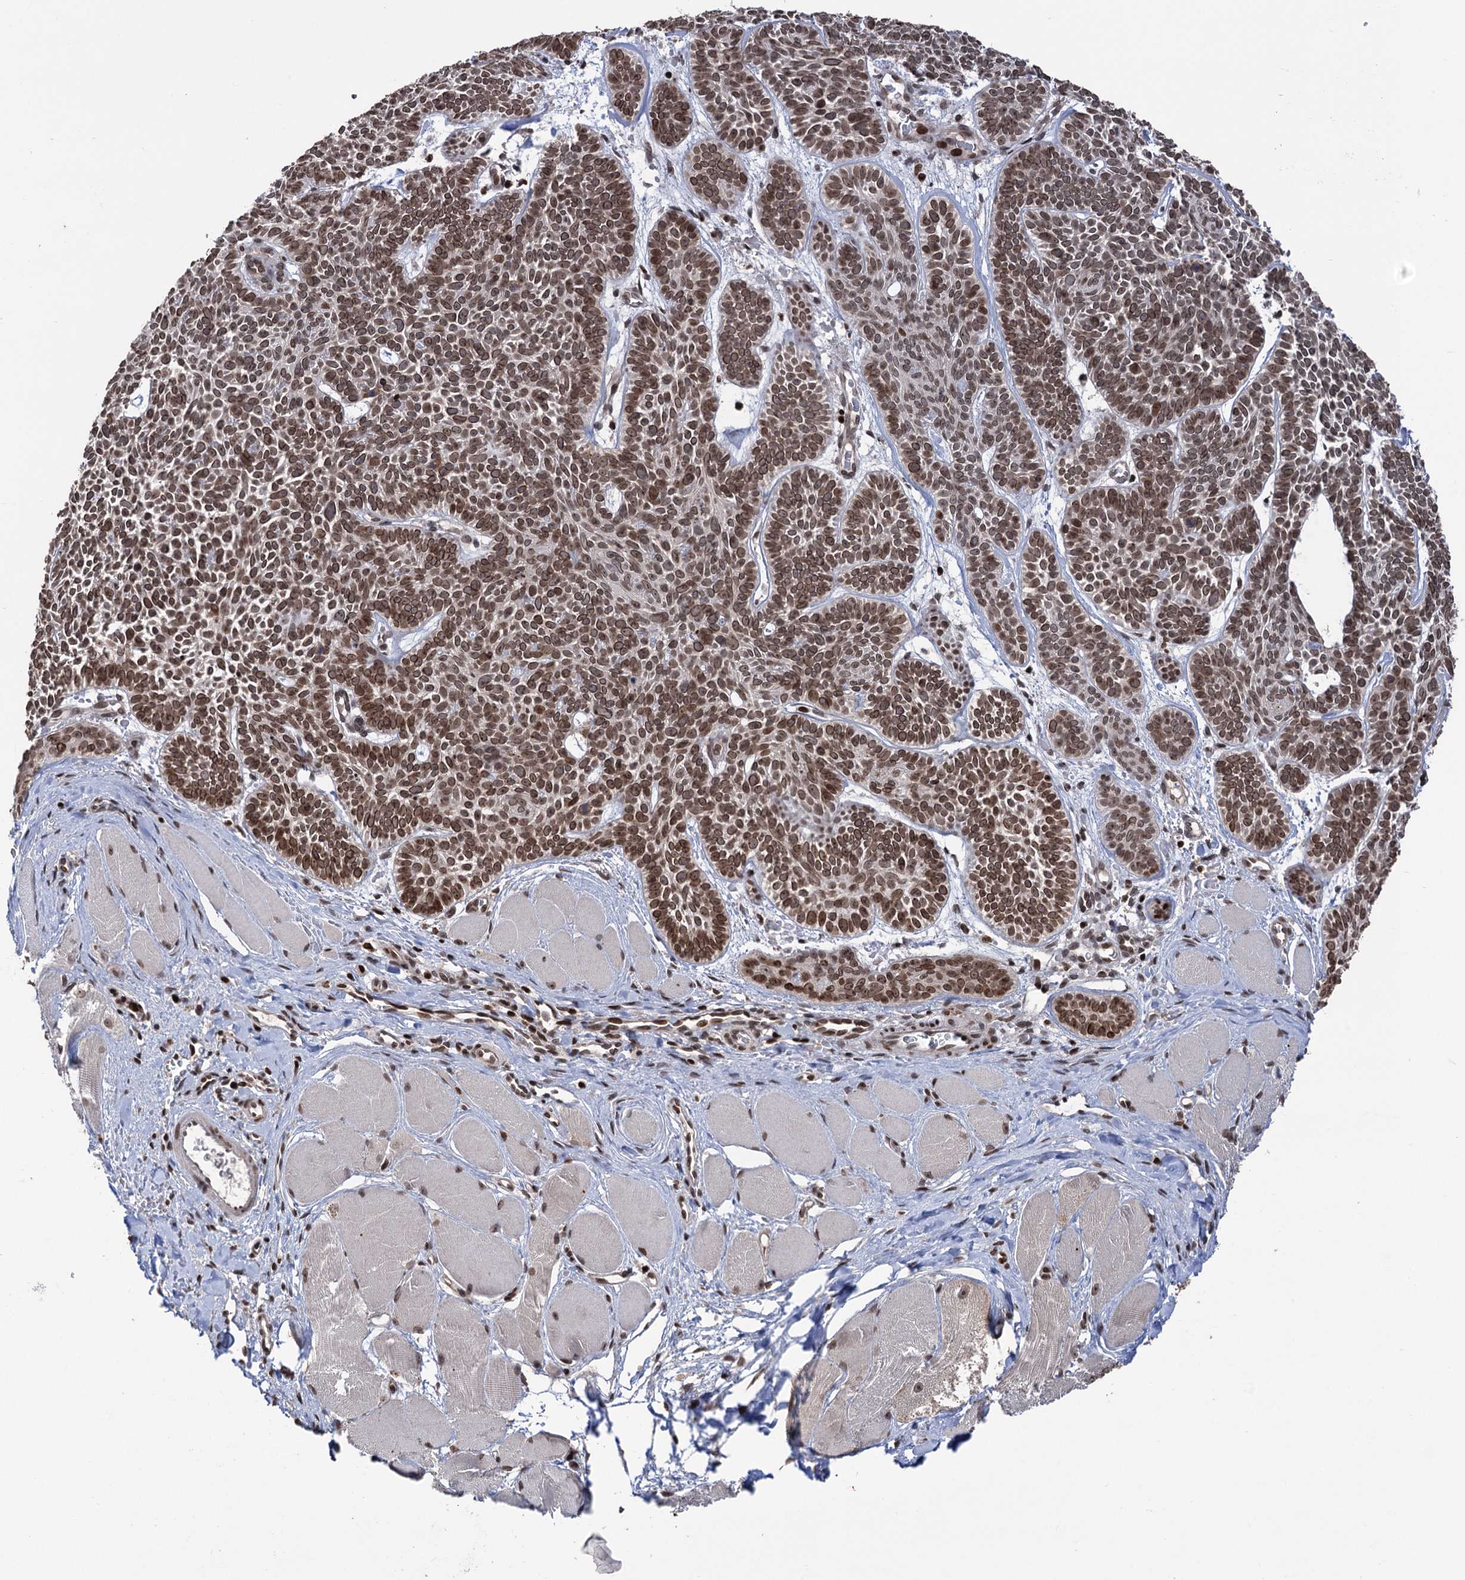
{"staining": {"intensity": "moderate", "quantity": ">75%", "location": "nuclear"}, "tissue": "skin cancer", "cell_type": "Tumor cells", "image_type": "cancer", "snomed": [{"axis": "morphology", "description": "Basal cell carcinoma"}, {"axis": "topography", "description": "Skin"}], "caption": "Immunohistochemistry (IHC) staining of skin cancer, which demonstrates medium levels of moderate nuclear staining in approximately >75% of tumor cells indicating moderate nuclear protein positivity. The staining was performed using DAB (brown) for protein detection and nuclei were counterstained in hematoxylin (blue).", "gene": "CCDC77", "patient": {"sex": "male", "age": 85}}